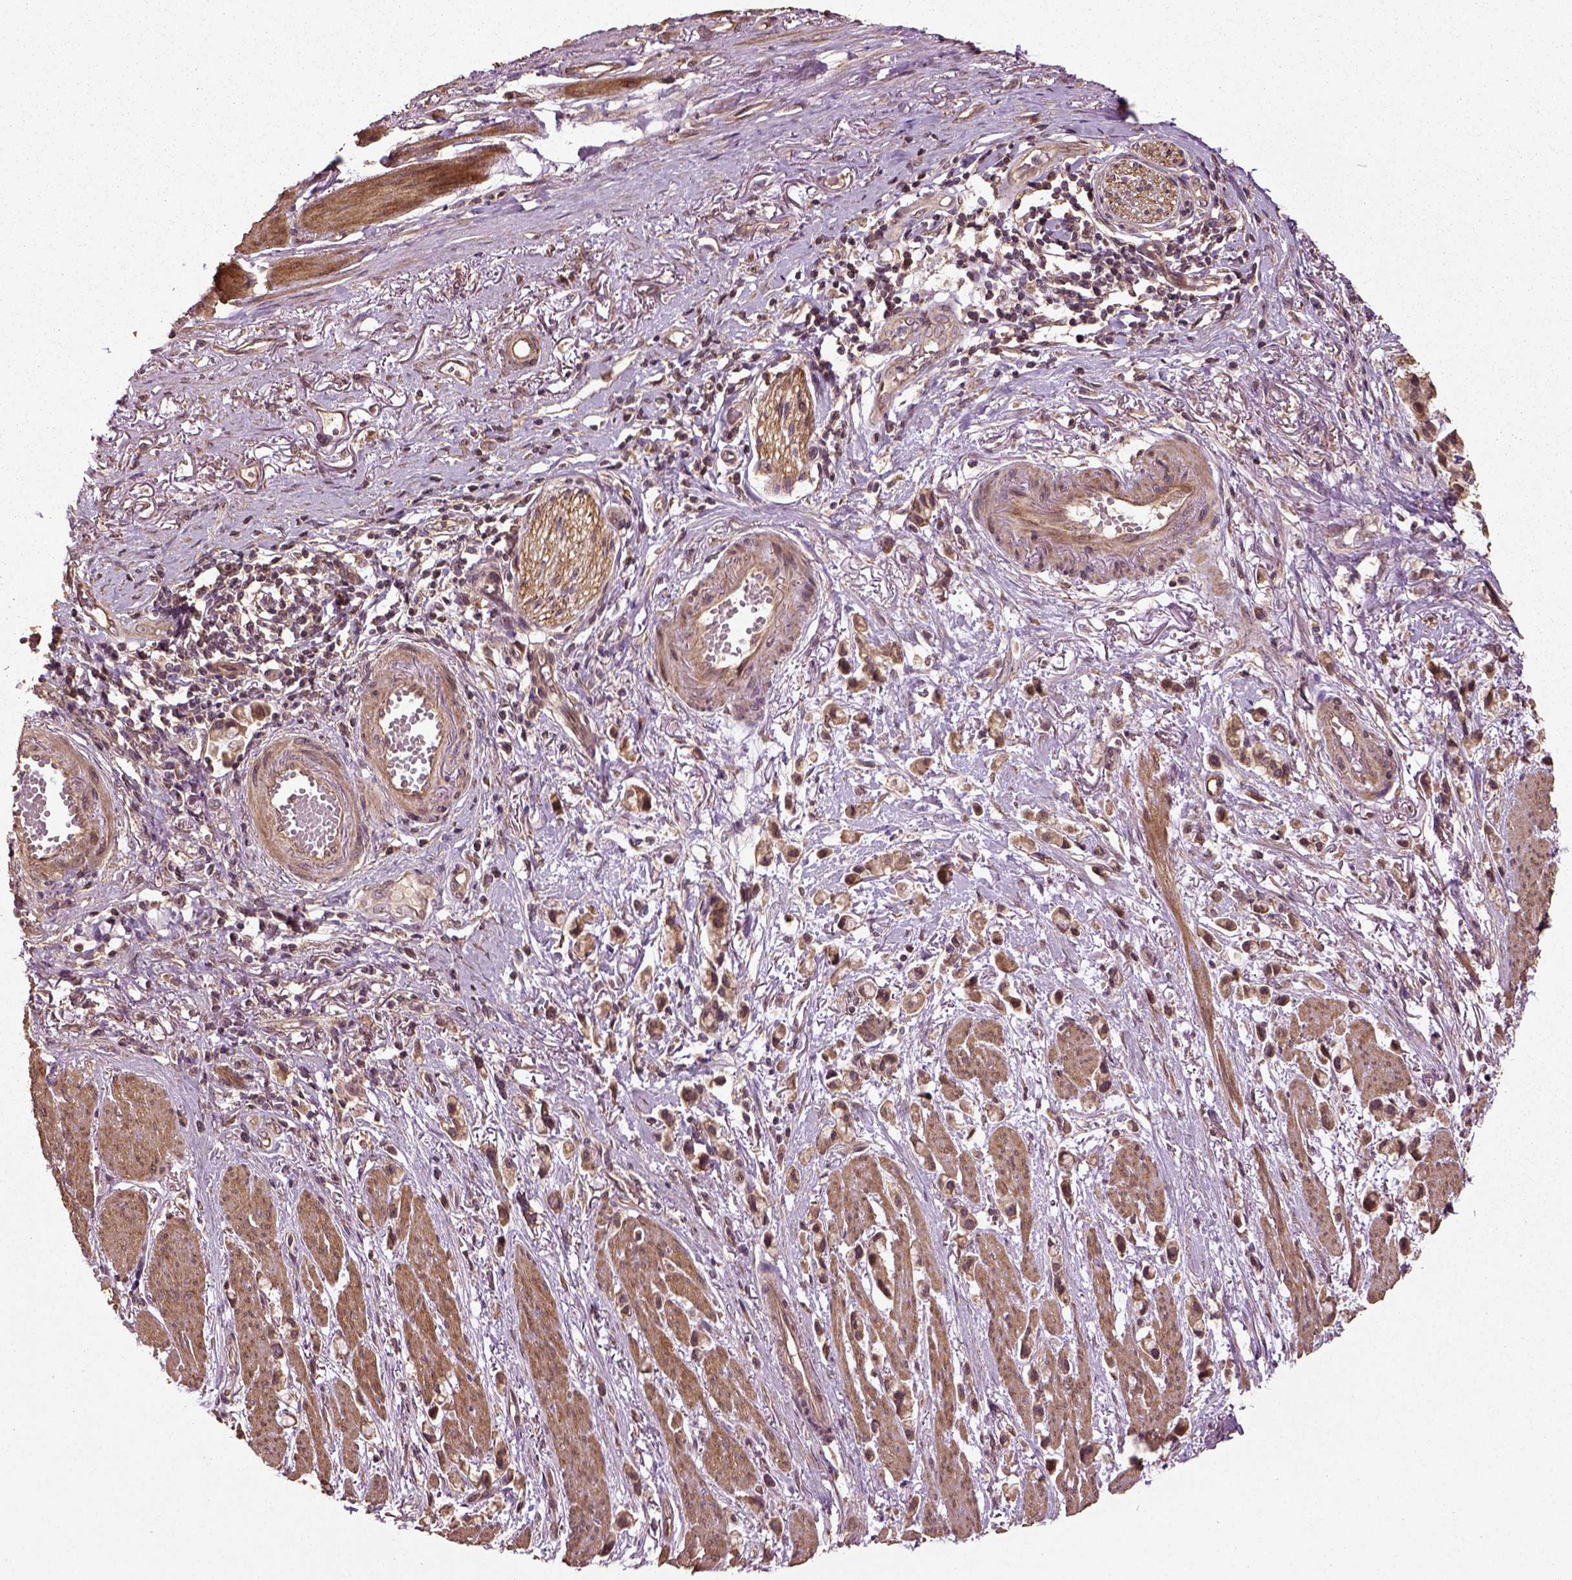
{"staining": {"intensity": "moderate", "quantity": "25%-75%", "location": "cytoplasmic/membranous"}, "tissue": "stomach cancer", "cell_type": "Tumor cells", "image_type": "cancer", "snomed": [{"axis": "morphology", "description": "Adenocarcinoma, NOS"}, {"axis": "topography", "description": "Stomach"}], "caption": "The image displays staining of stomach cancer, revealing moderate cytoplasmic/membranous protein expression (brown color) within tumor cells. (DAB (3,3'-diaminobenzidine) IHC, brown staining for protein, blue staining for nuclei).", "gene": "ERV3-1", "patient": {"sex": "female", "age": 81}}